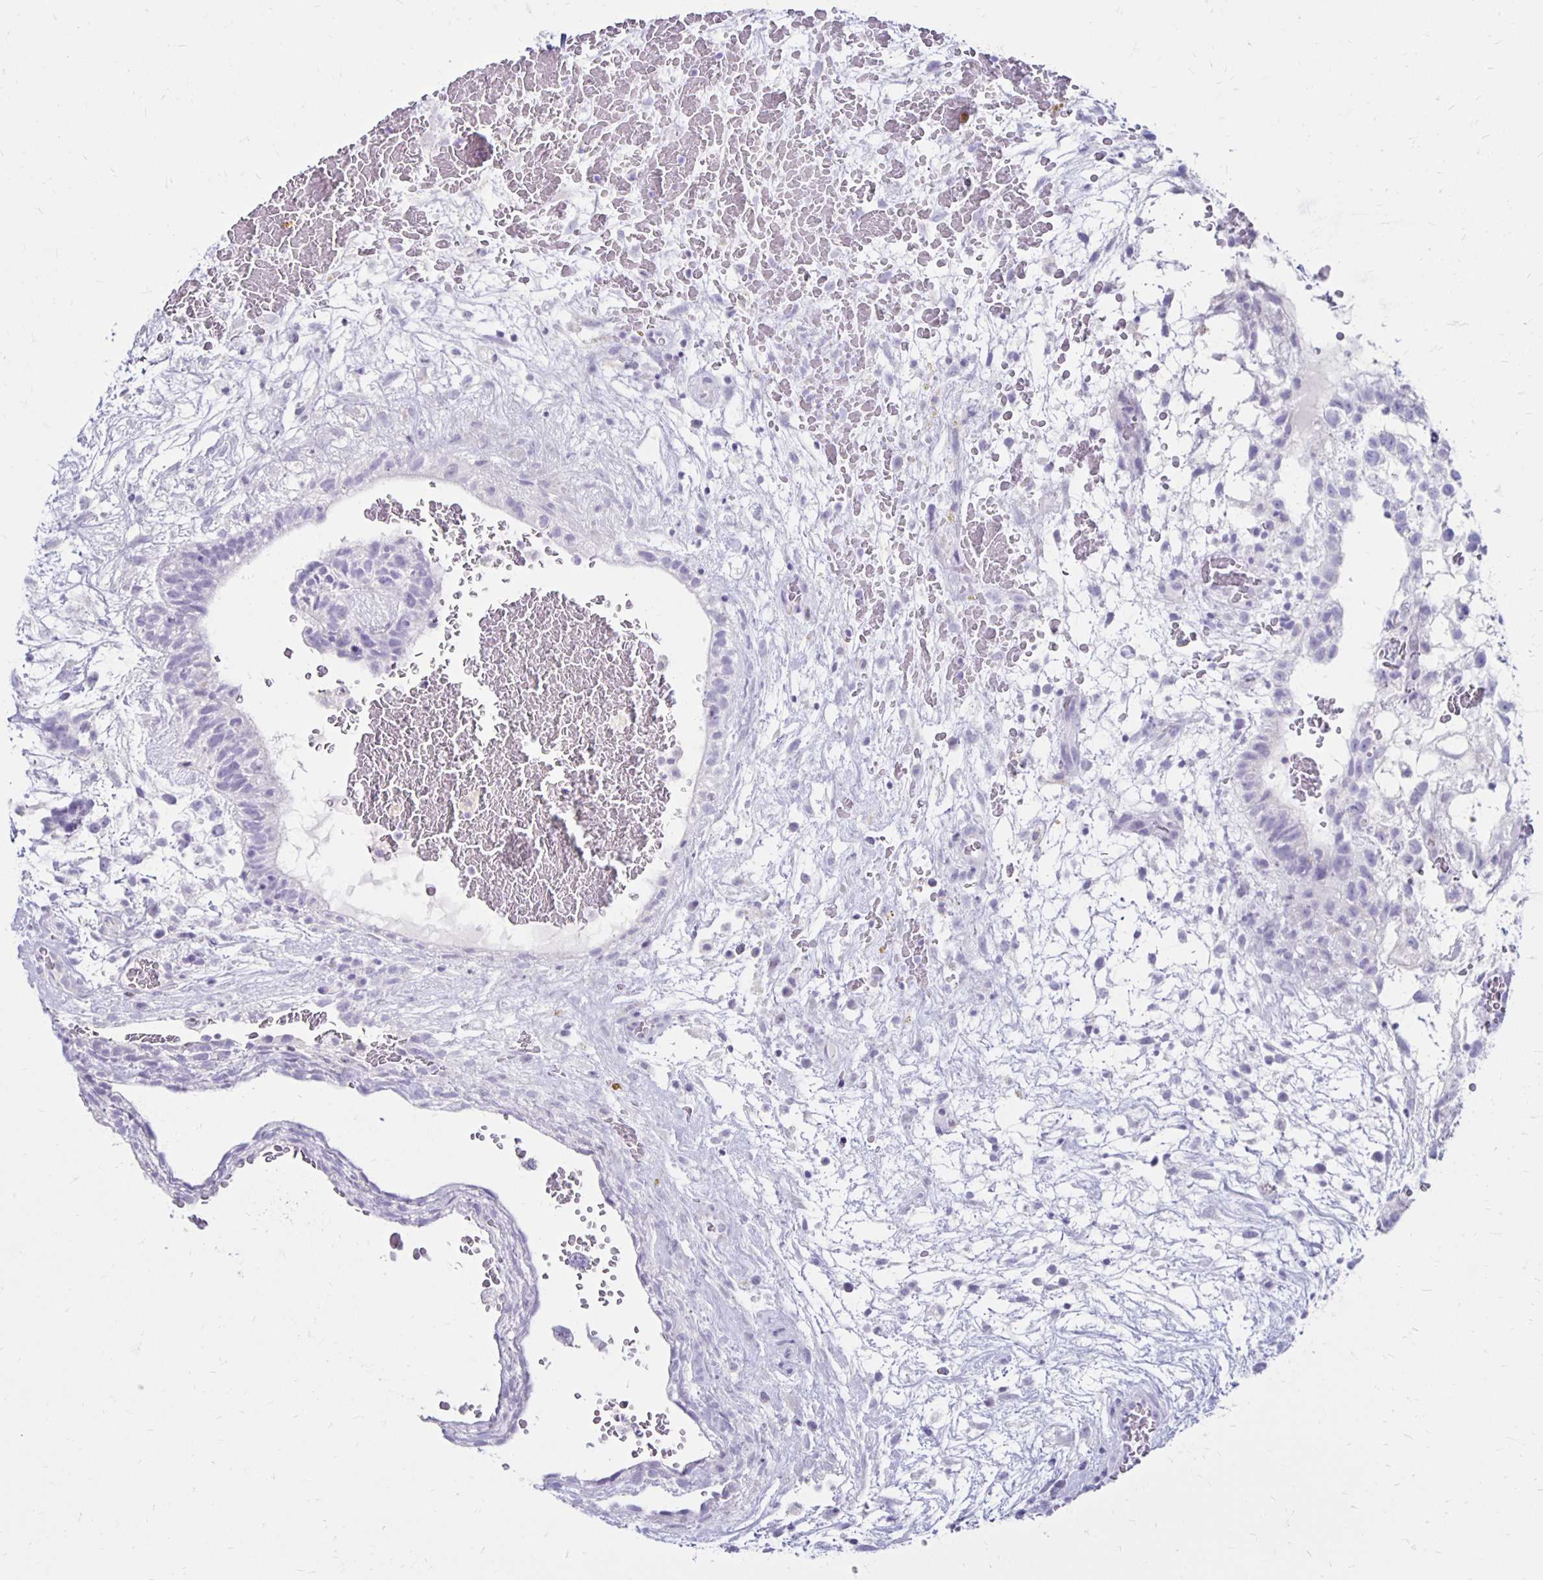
{"staining": {"intensity": "negative", "quantity": "none", "location": "none"}, "tissue": "testis cancer", "cell_type": "Tumor cells", "image_type": "cancer", "snomed": [{"axis": "morphology", "description": "Normal tissue, NOS"}, {"axis": "morphology", "description": "Carcinoma, Embryonal, NOS"}, {"axis": "topography", "description": "Testis"}], "caption": "Testis embryonal carcinoma was stained to show a protein in brown. There is no significant expression in tumor cells.", "gene": "RYR1", "patient": {"sex": "male", "age": 32}}